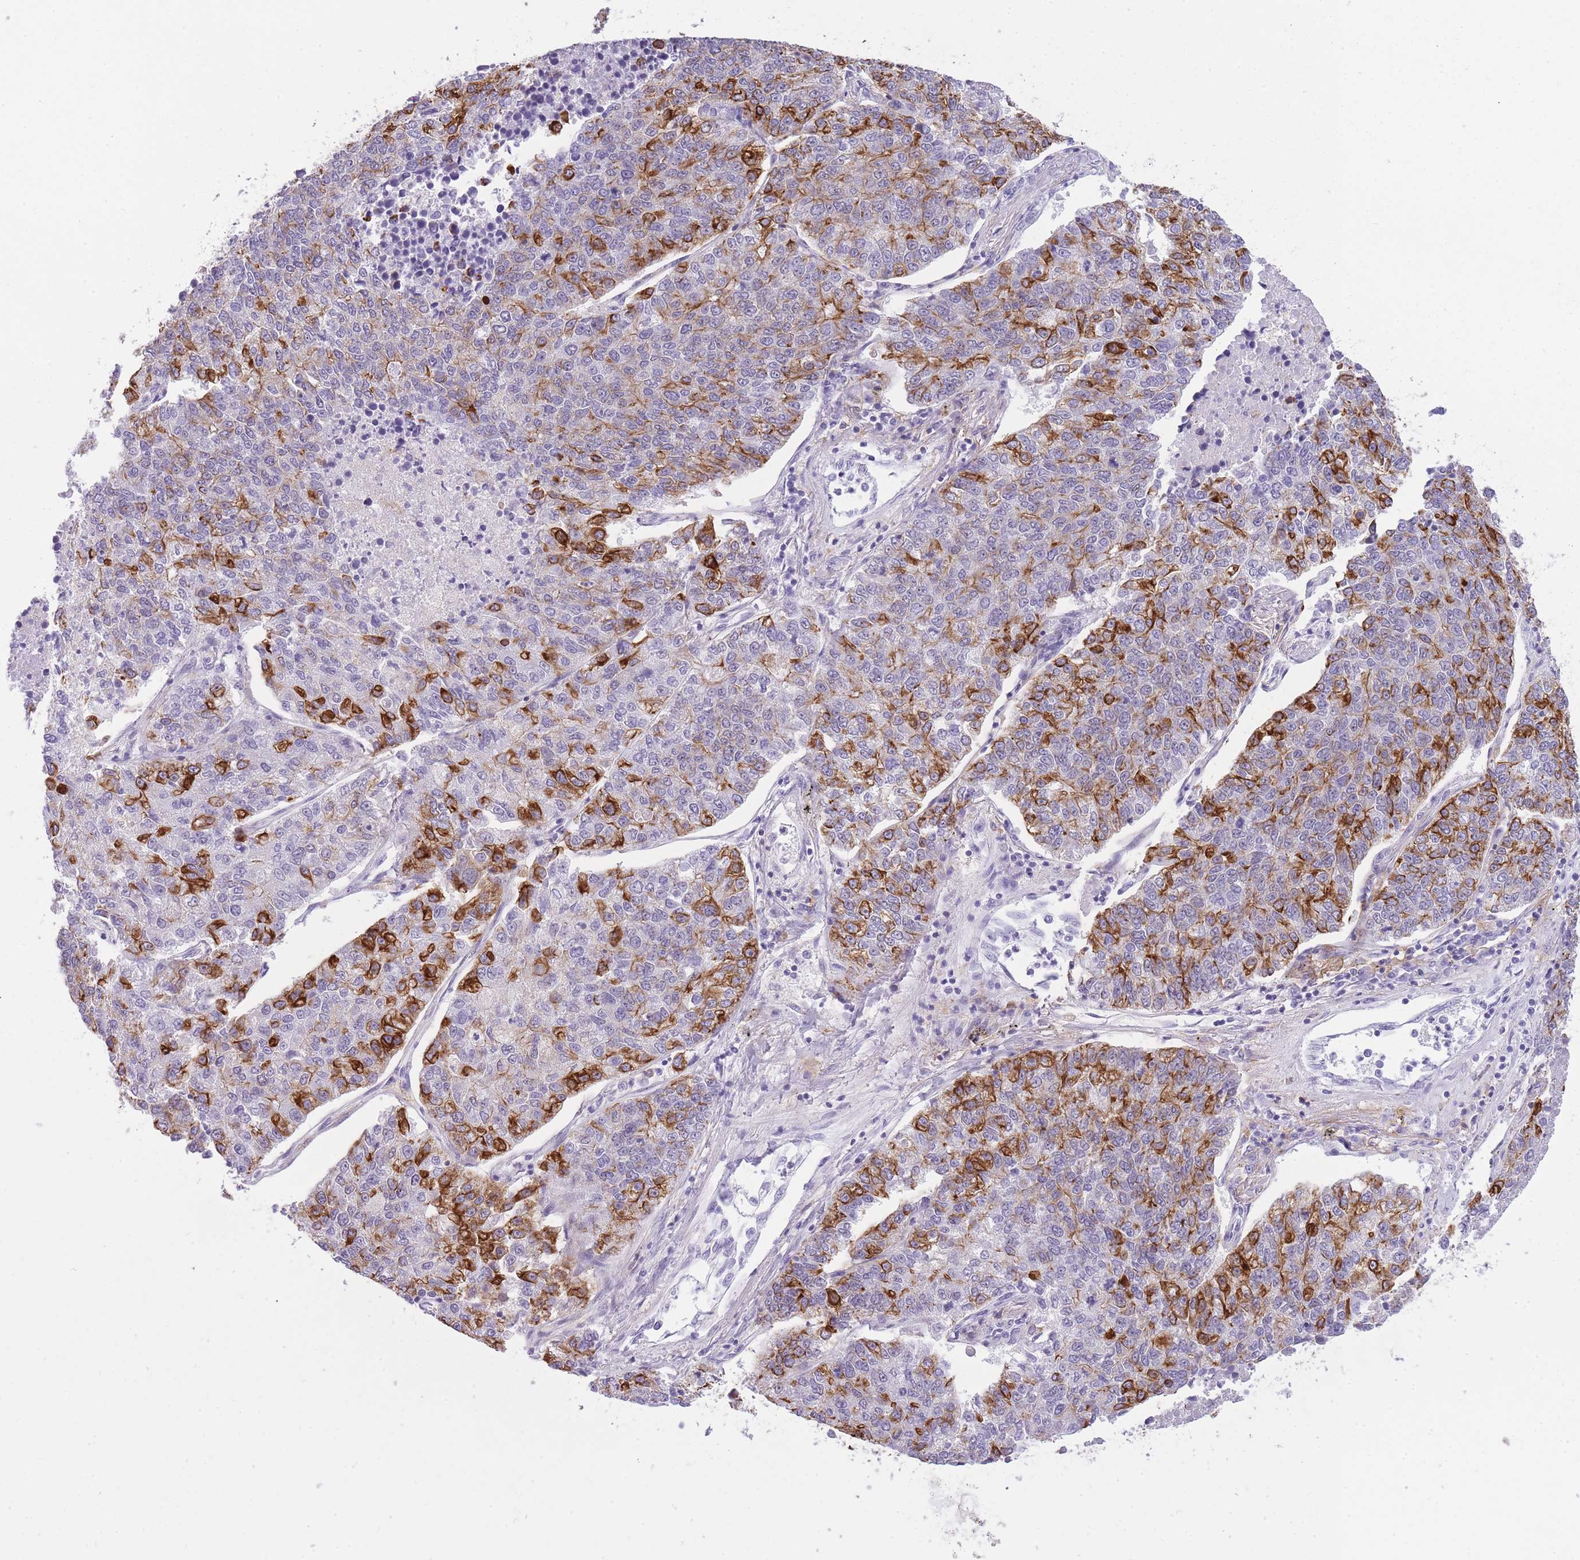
{"staining": {"intensity": "strong", "quantity": "25%-75%", "location": "cytoplasmic/membranous"}, "tissue": "lung cancer", "cell_type": "Tumor cells", "image_type": "cancer", "snomed": [{"axis": "morphology", "description": "Adenocarcinoma, NOS"}, {"axis": "topography", "description": "Lung"}], "caption": "Immunohistochemistry (IHC) staining of lung adenocarcinoma, which demonstrates high levels of strong cytoplasmic/membranous staining in about 25%-75% of tumor cells indicating strong cytoplasmic/membranous protein expression. The staining was performed using DAB (brown) for protein detection and nuclei were counterstained in hematoxylin (blue).", "gene": "RADX", "patient": {"sex": "male", "age": 49}}